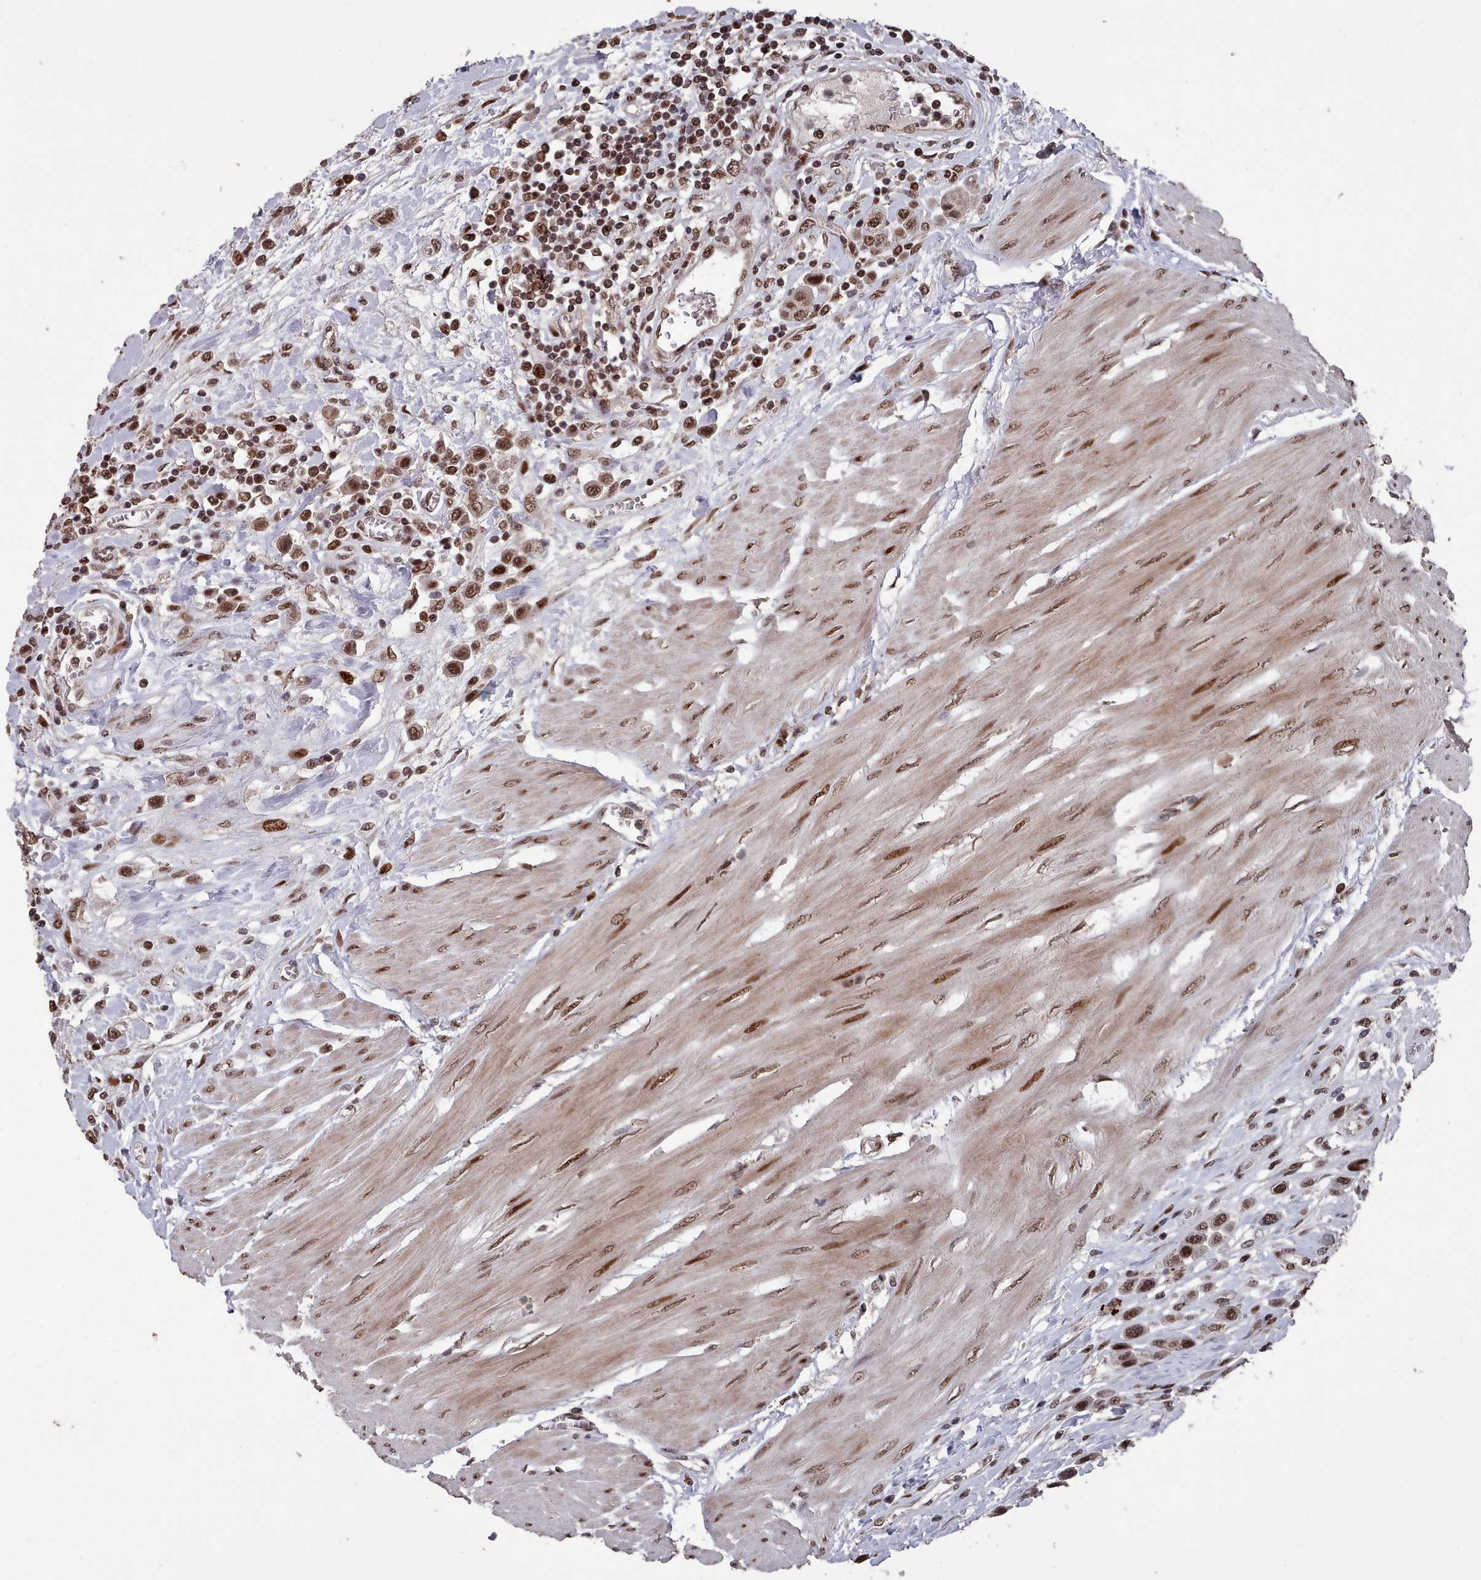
{"staining": {"intensity": "moderate", "quantity": ">75%", "location": "nuclear"}, "tissue": "urothelial cancer", "cell_type": "Tumor cells", "image_type": "cancer", "snomed": [{"axis": "morphology", "description": "Urothelial carcinoma, High grade"}, {"axis": "topography", "description": "Urinary bladder"}], "caption": "Protein staining of urothelial cancer tissue displays moderate nuclear expression in approximately >75% of tumor cells.", "gene": "PNRC2", "patient": {"sex": "male", "age": 50}}